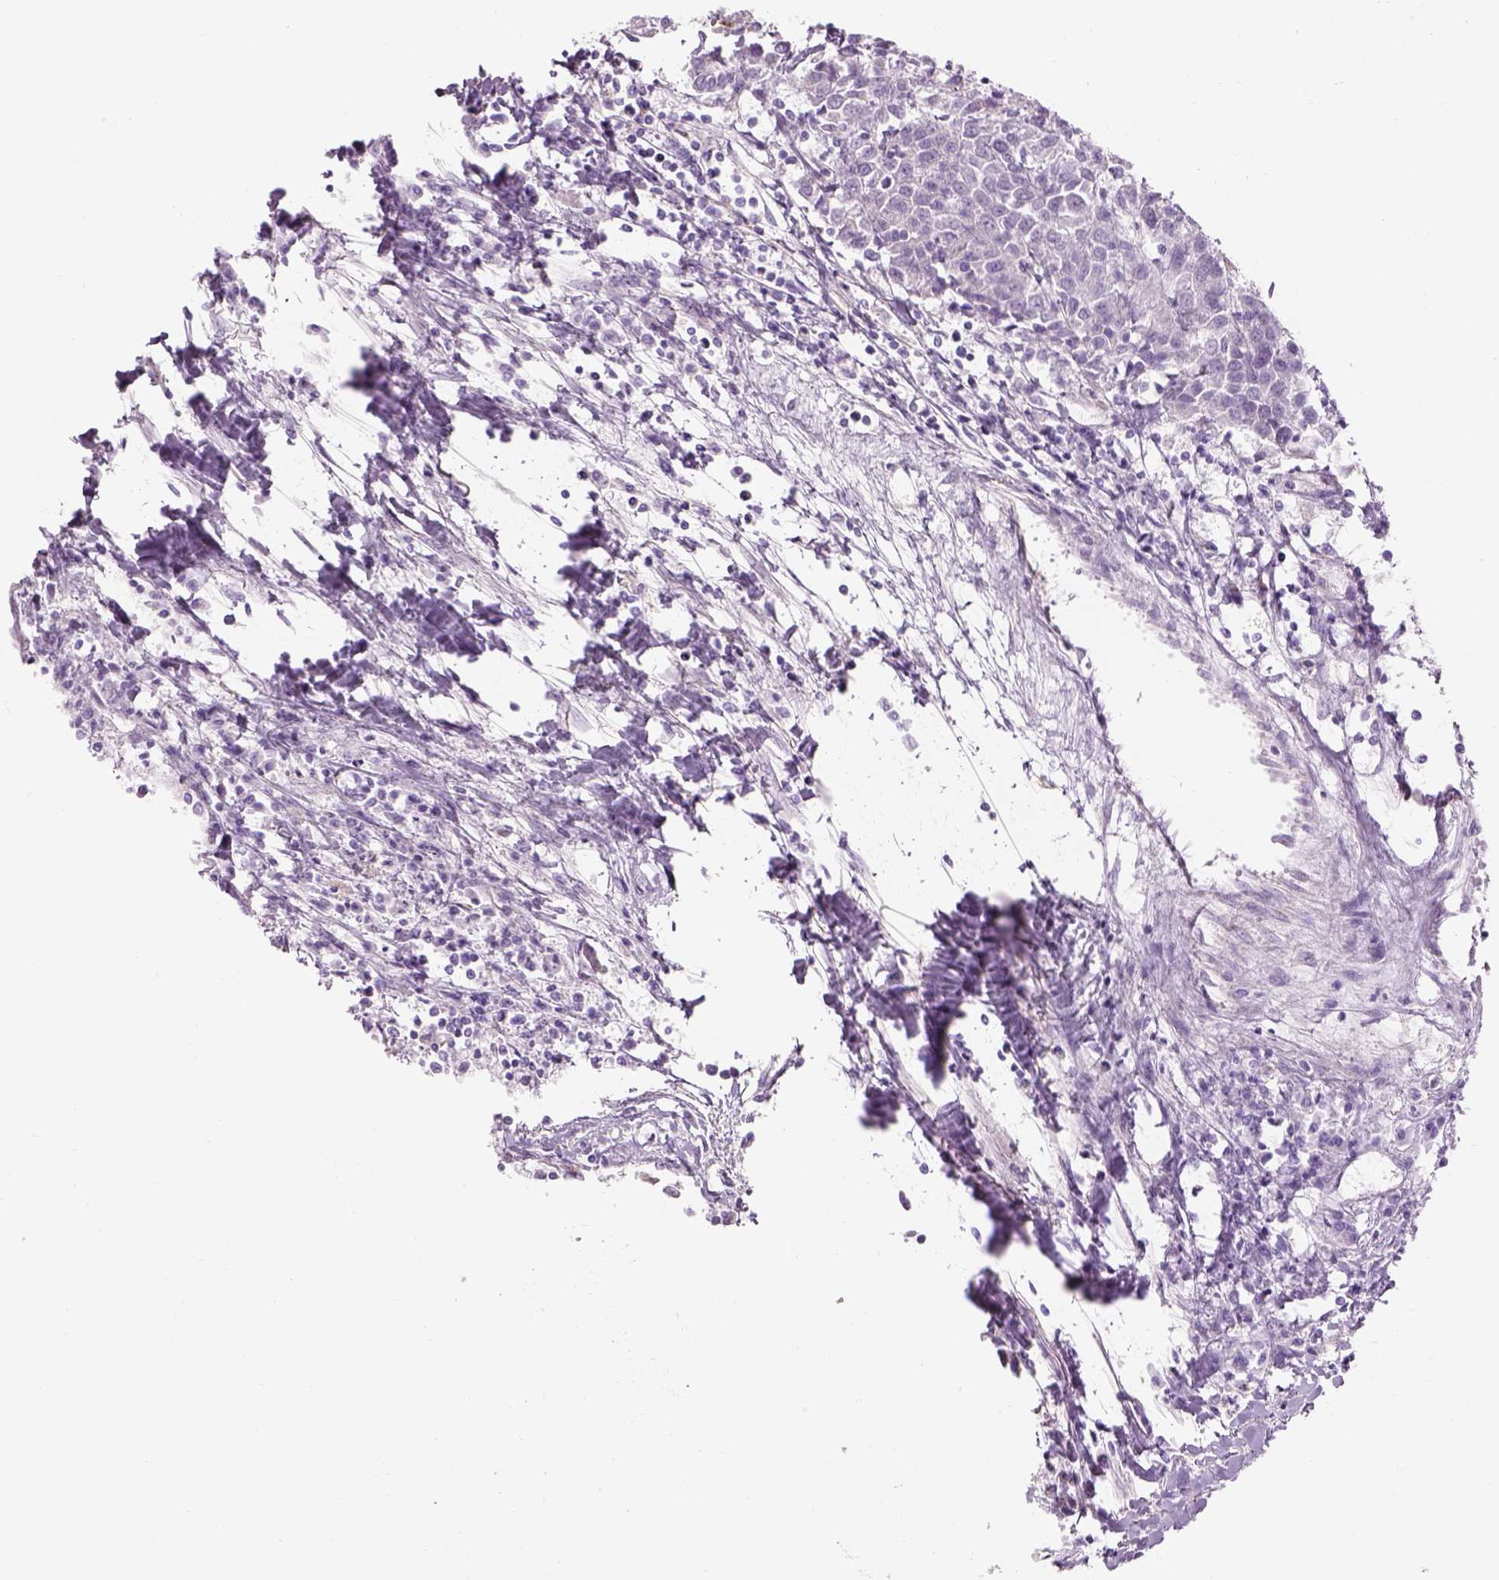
{"staining": {"intensity": "negative", "quantity": "none", "location": "none"}, "tissue": "urothelial cancer", "cell_type": "Tumor cells", "image_type": "cancer", "snomed": [{"axis": "morphology", "description": "Urothelial carcinoma, High grade"}, {"axis": "topography", "description": "Urinary bladder"}], "caption": "Tumor cells are negative for brown protein staining in high-grade urothelial carcinoma.", "gene": "IFT52", "patient": {"sex": "female", "age": 85}}